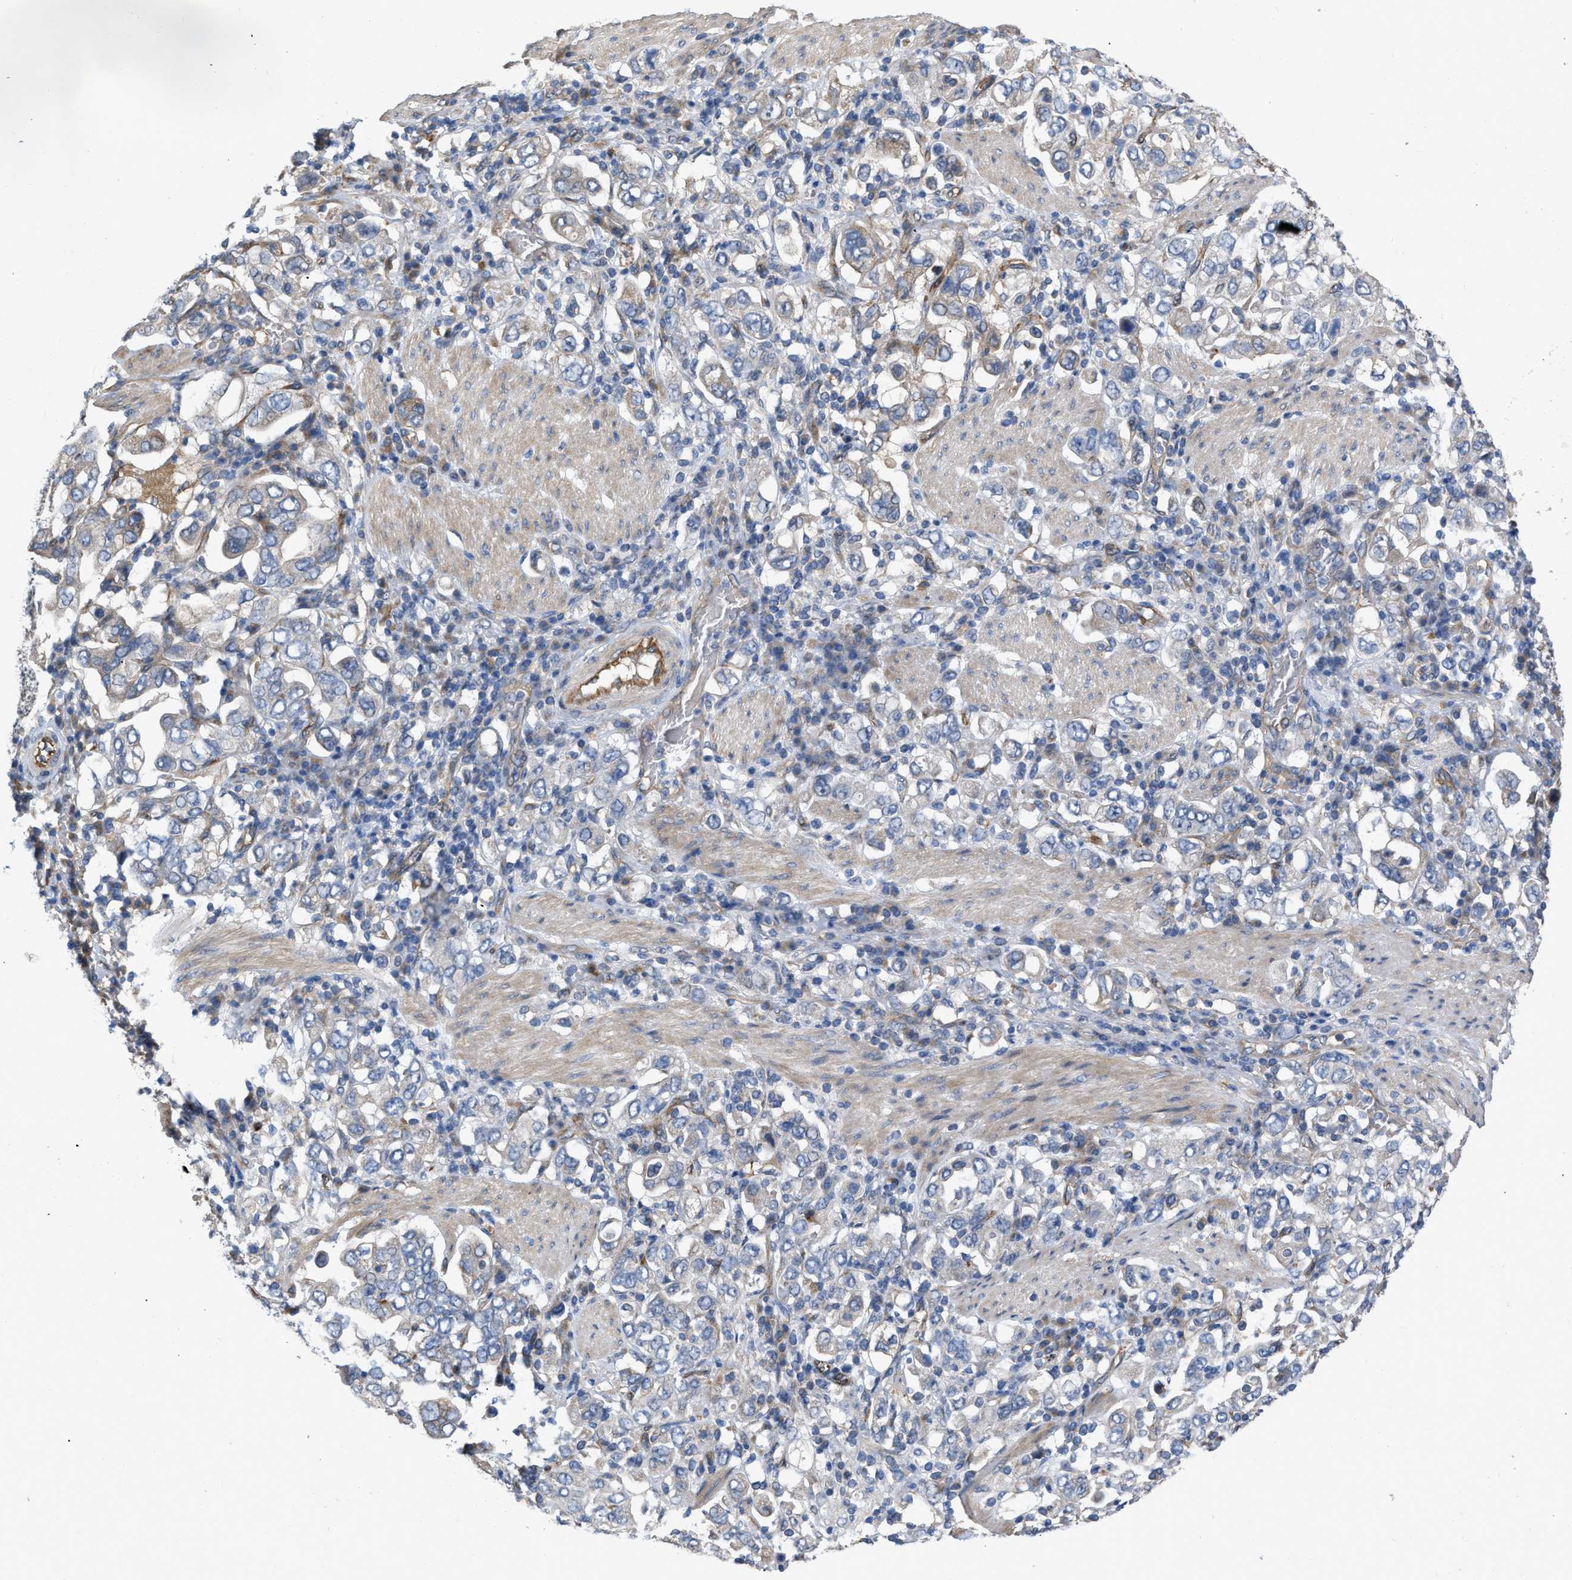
{"staining": {"intensity": "negative", "quantity": "none", "location": "none"}, "tissue": "stomach cancer", "cell_type": "Tumor cells", "image_type": "cancer", "snomed": [{"axis": "morphology", "description": "Adenocarcinoma, NOS"}, {"axis": "topography", "description": "Stomach, upper"}], "caption": "A high-resolution photomicrograph shows immunohistochemistry (IHC) staining of stomach cancer, which reveals no significant positivity in tumor cells.", "gene": "SLC4A11", "patient": {"sex": "male", "age": 62}}